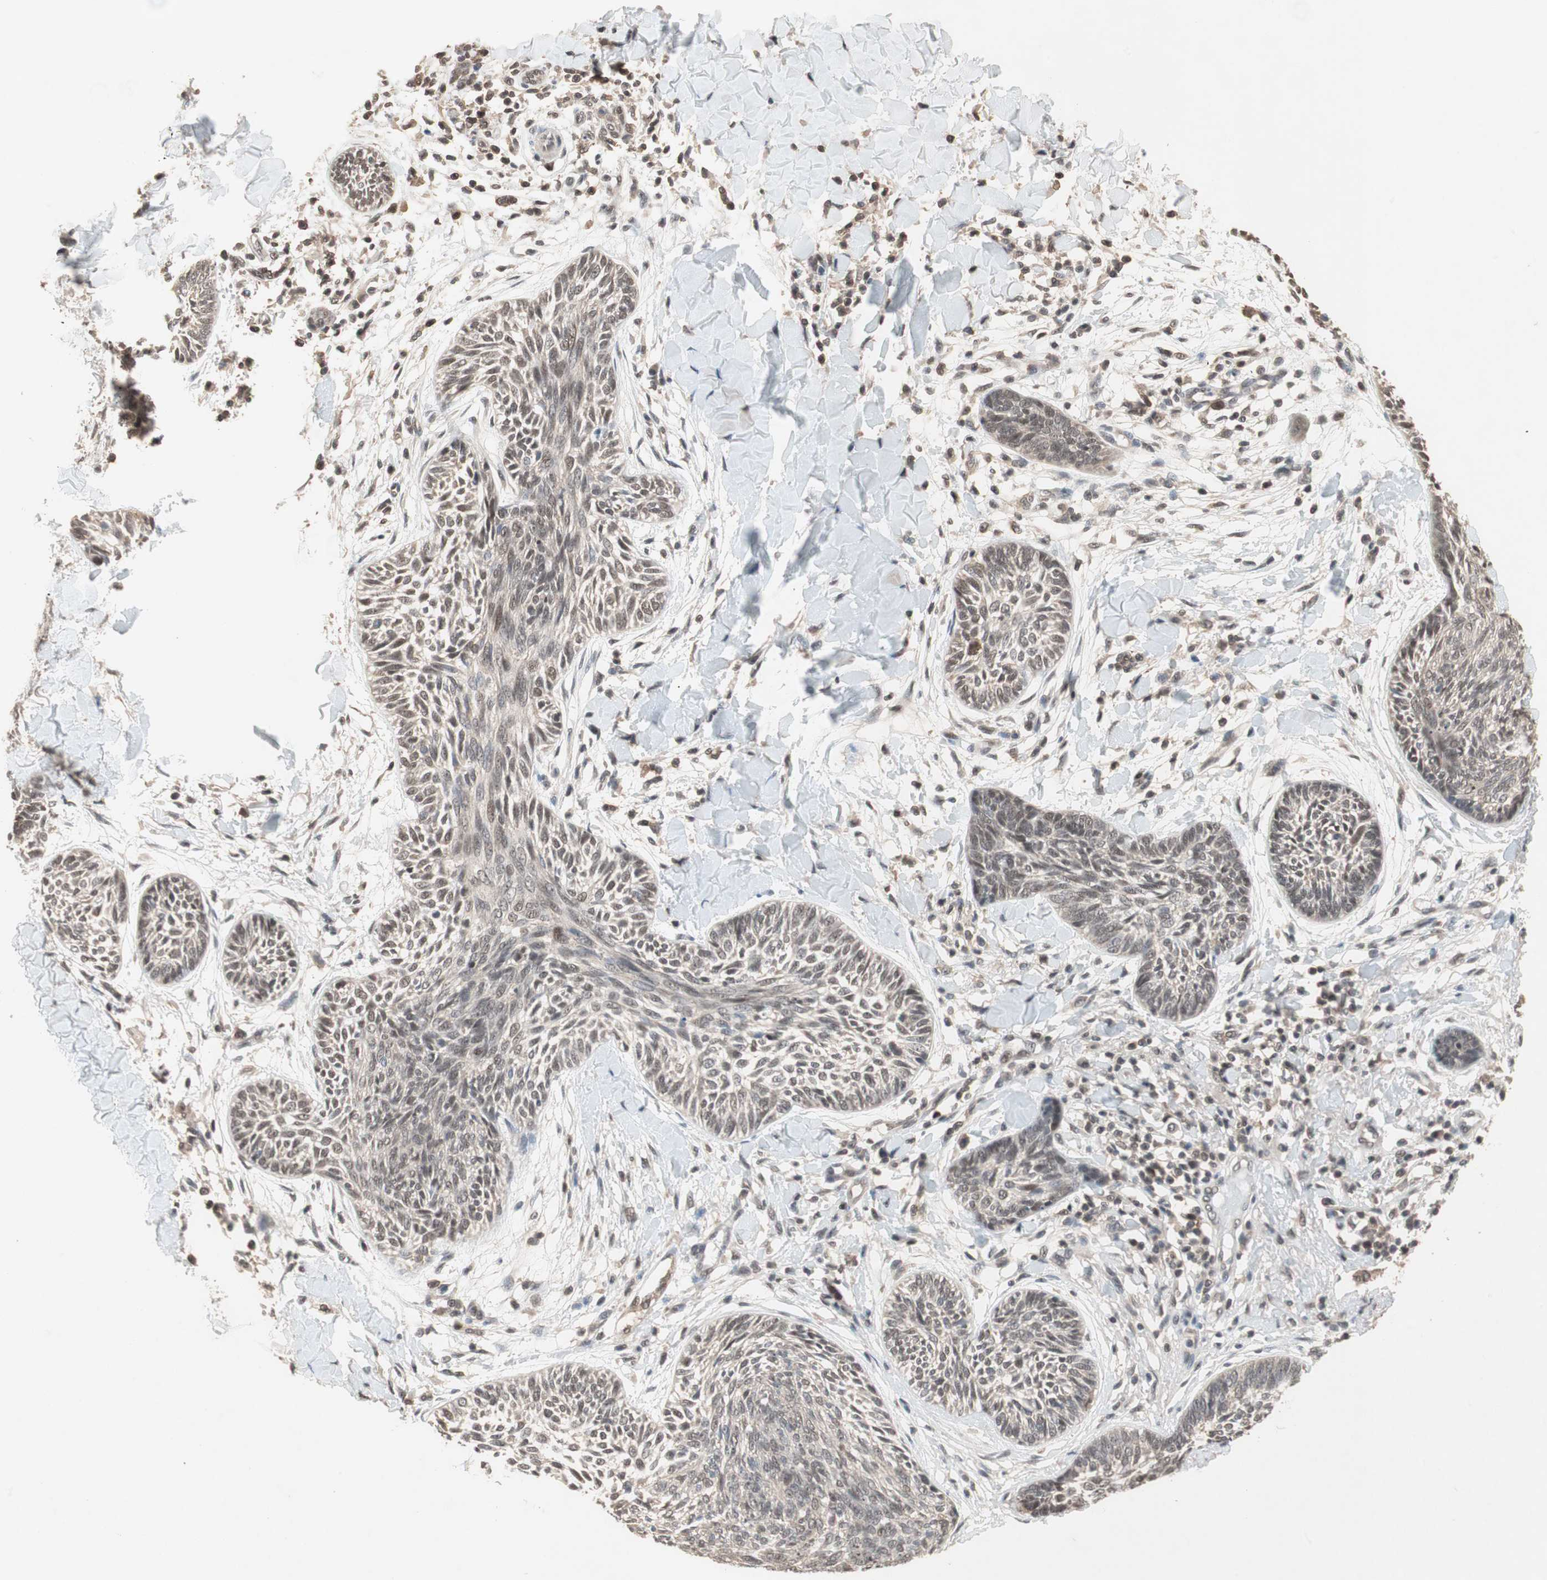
{"staining": {"intensity": "moderate", "quantity": ">75%", "location": "cytoplasmic/membranous,nuclear"}, "tissue": "skin cancer", "cell_type": "Tumor cells", "image_type": "cancer", "snomed": [{"axis": "morphology", "description": "Papilloma, NOS"}, {"axis": "morphology", "description": "Basal cell carcinoma"}, {"axis": "topography", "description": "Skin"}], "caption": "This micrograph shows papilloma (skin) stained with immunohistochemistry (IHC) to label a protein in brown. The cytoplasmic/membranous and nuclear of tumor cells show moderate positivity for the protein. Nuclei are counter-stained blue.", "gene": "GART", "patient": {"sex": "male", "age": 87}}